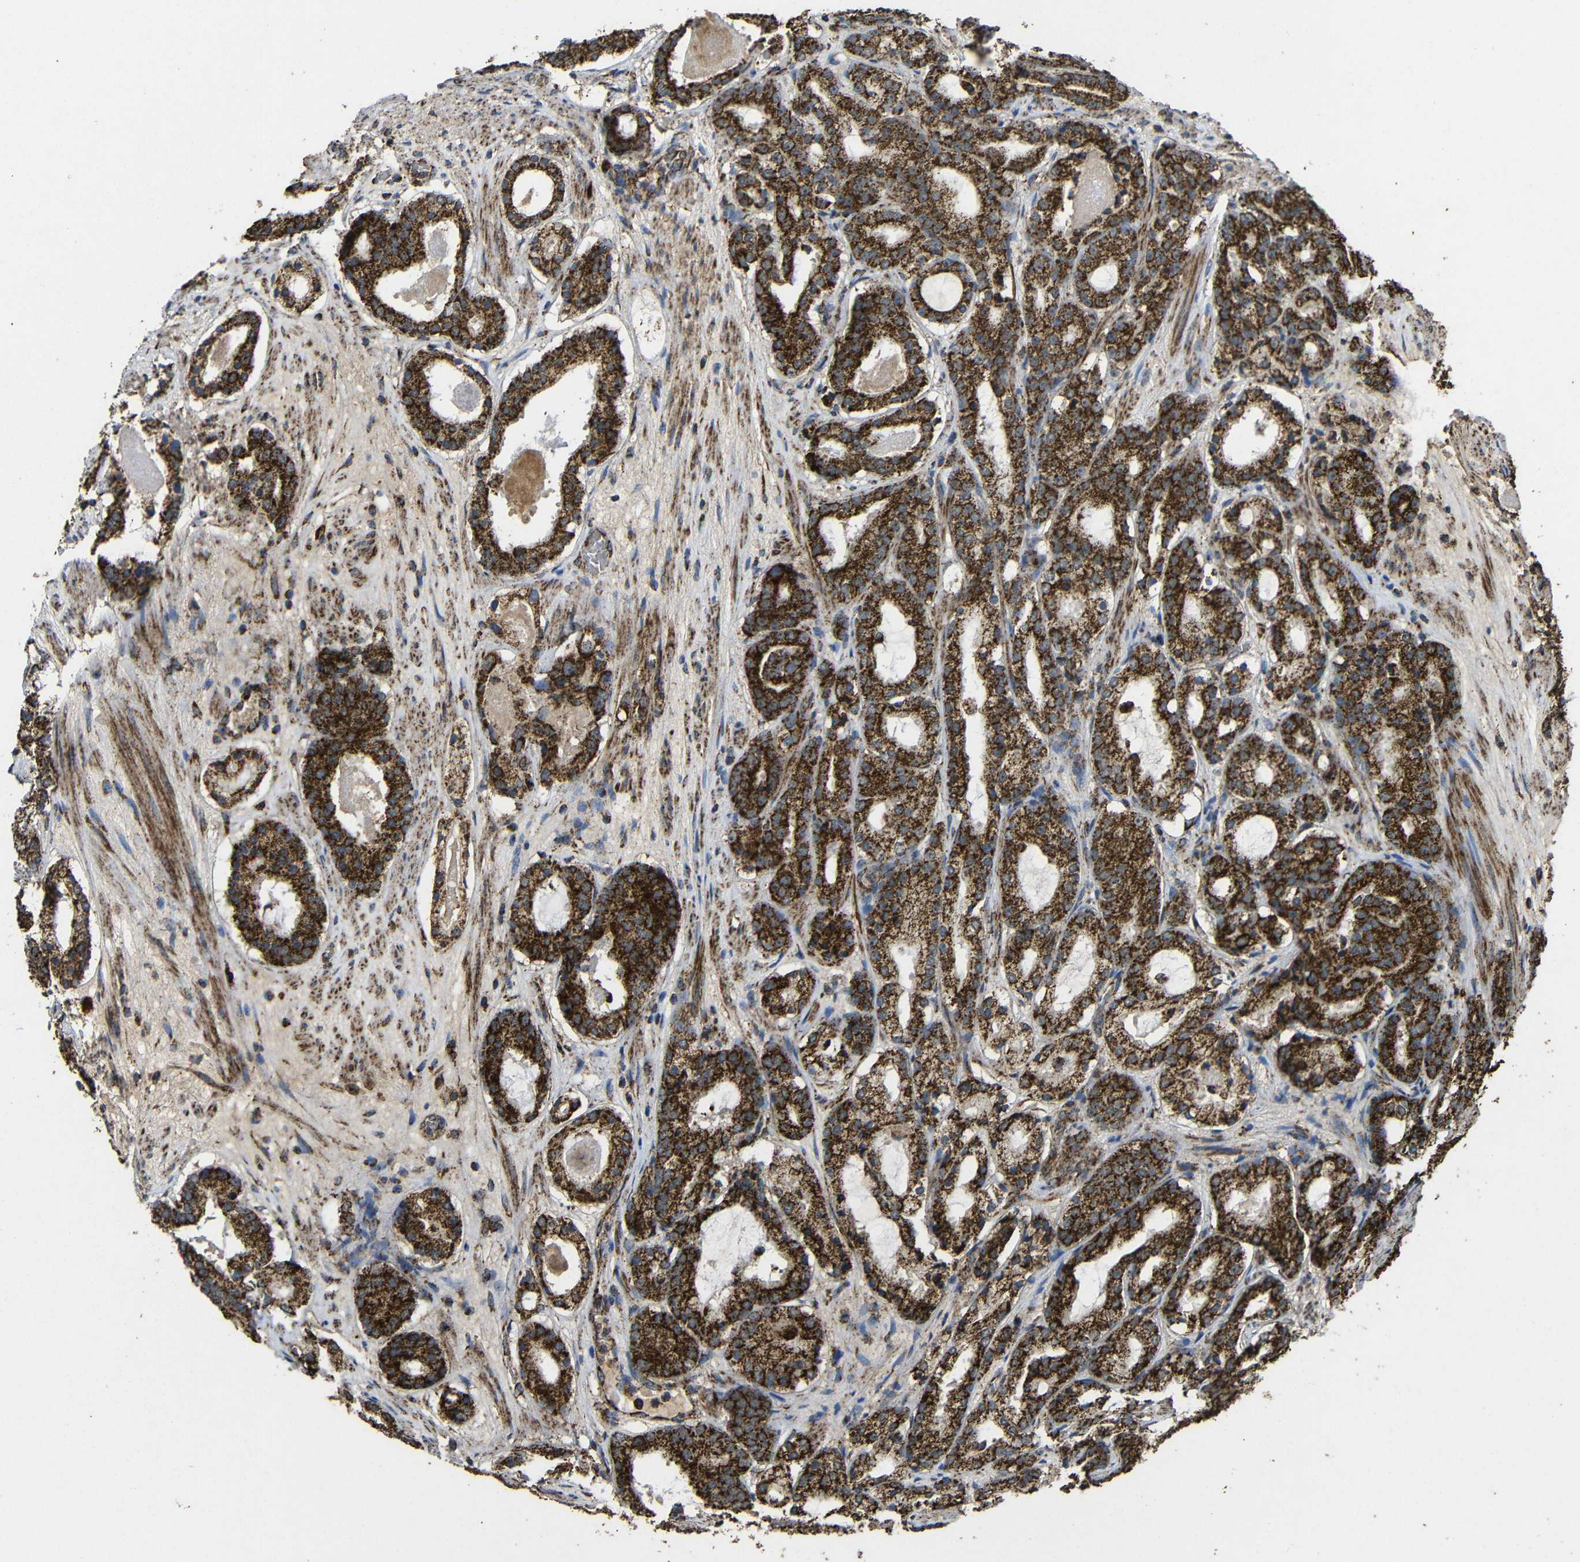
{"staining": {"intensity": "strong", "quantity": ">75%", "location": "cytoplasmic/membranous"}, "tissue": "prostate cancer", "cell_type": "Tumor cells", "image_type": "cancer", "snomed": [{"axis": "morphology", "description": "Adenocarcinoma, Low grade"}, {"axis": "topography", "description": "Prostate"}], "caption": "Immunohistochemical staining of human prostate cancer (low-grade adenocarcinoma) demonstrates strong cytoplasmic/membranous protein expression in approximately >75% of tumor cells.", "gene": "ATP5F1A", "patient": {"sex": "male", "age": 69}}